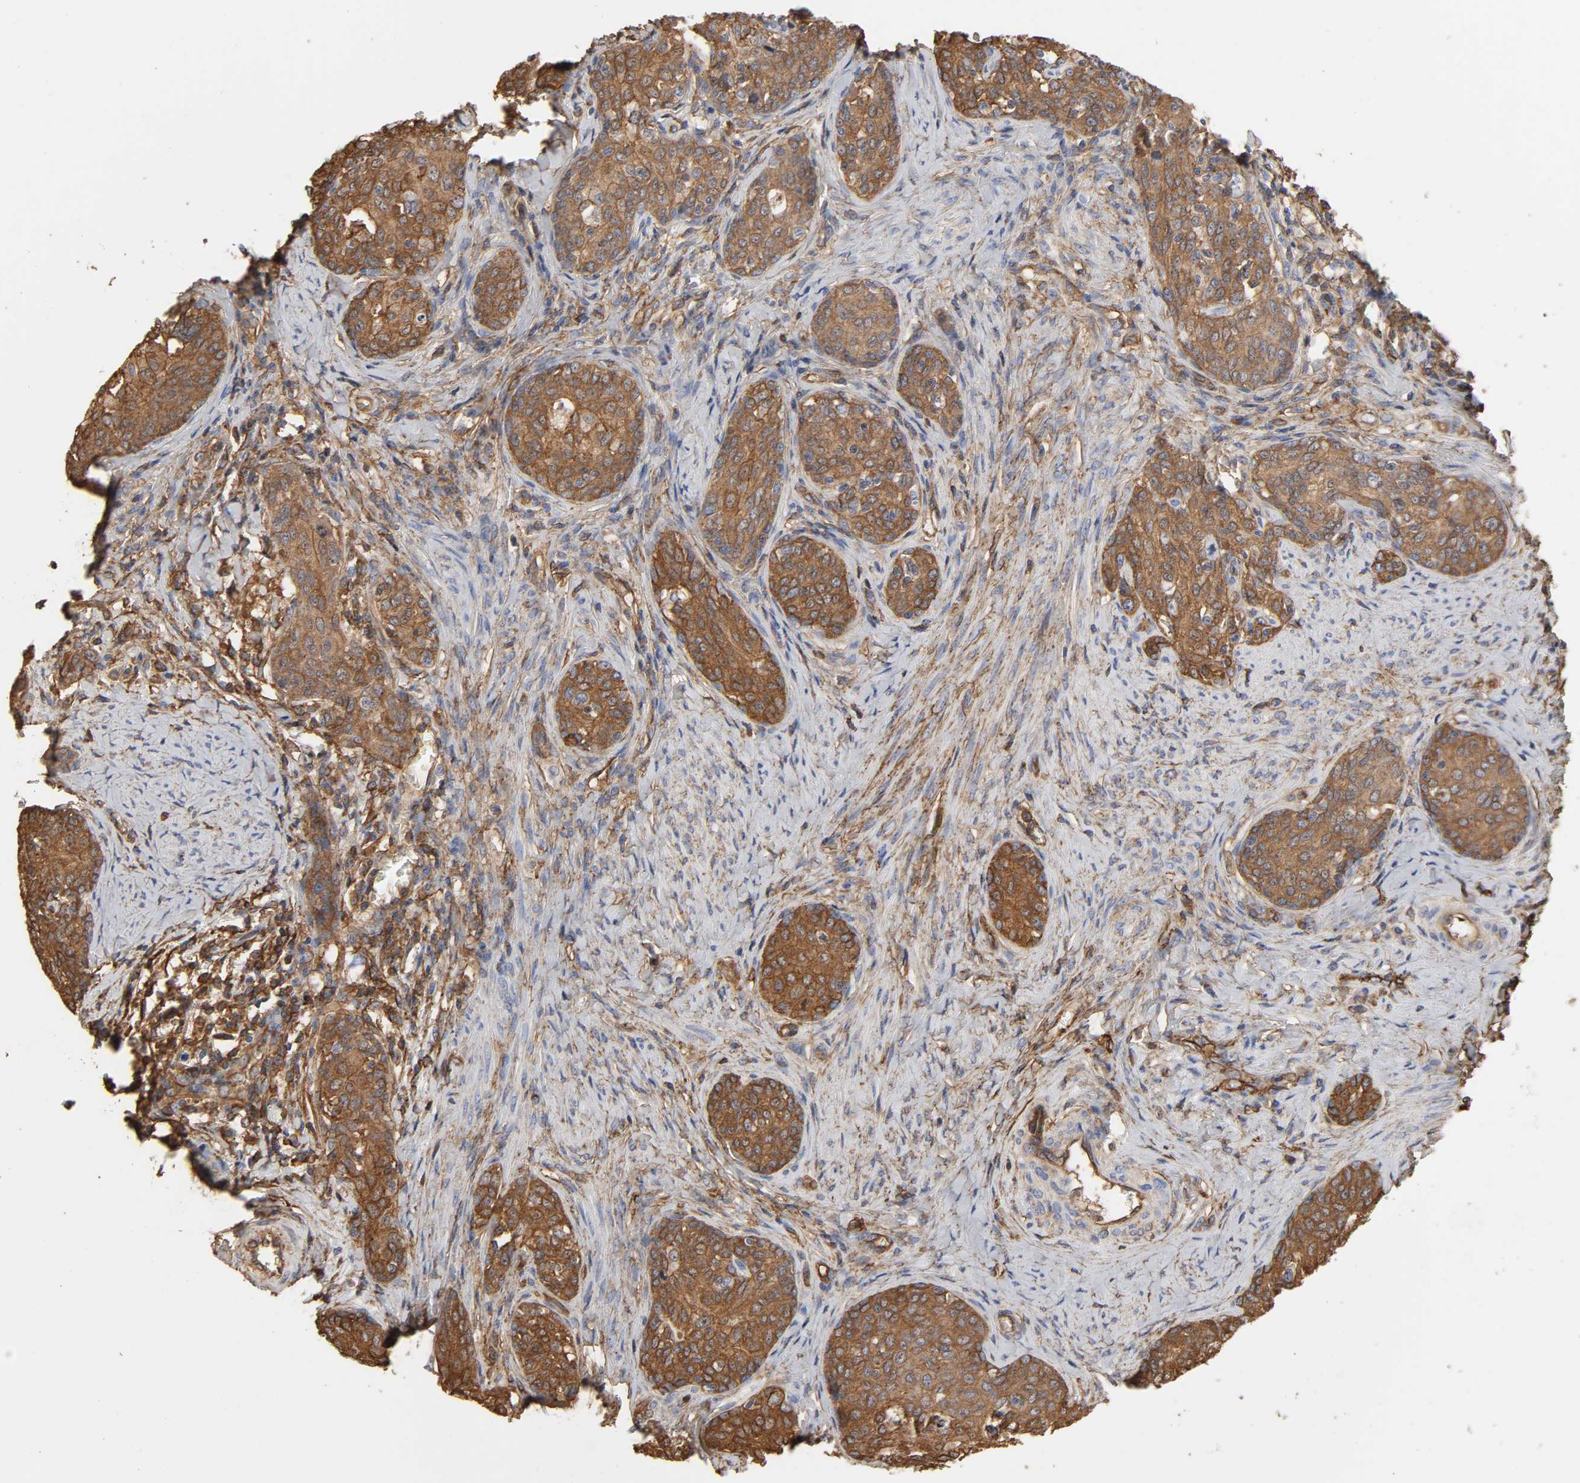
{"staining": {"intensity": "moderate", "quantity": ">75%", "location": "cytoplasmic/membranous"}, "tissue": "cervical cancer", "cell_type": "Tumor cells", "image_type": "cancer", "snomed": [{"axis": "morphology", "description": "Squamous cell carcinoma, NOS"}, {"axis": "morphology", "description": "Adenocarcinoma, NOS"}, {"axis": "topography", "description": "Cervix"}], "caption": "Immunohistochemistry (IHC) image of cervical adenocarcinoma stained for a protein (brown), which exhibits medium levels of moderate cytoplasmic/membranous positivity in approximately >75% of tumor cells.", "gene": "ANXA2", "patient": {"sex": "female", "age": 52}}